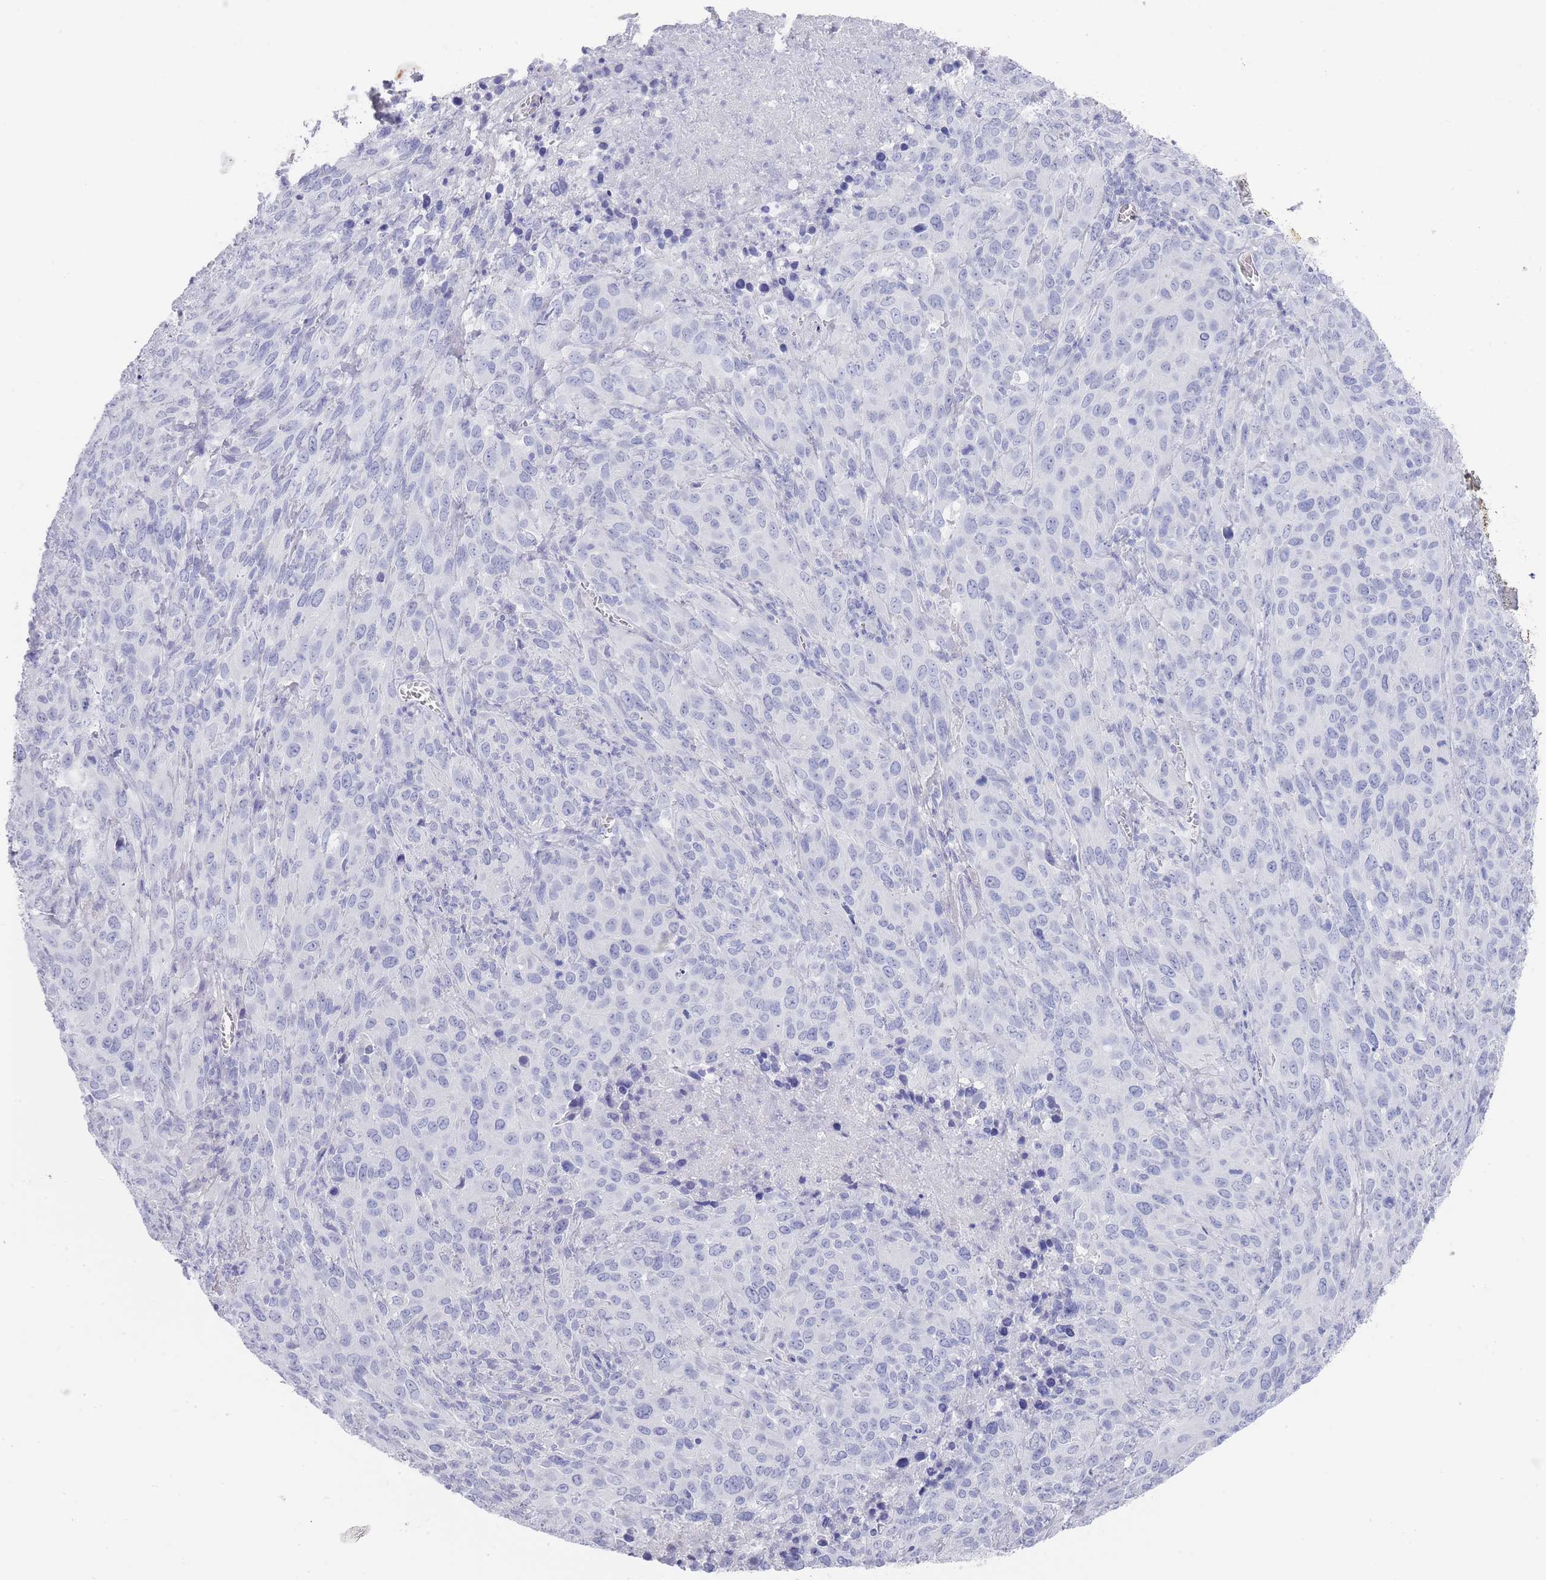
{"staining": {"intensity": "negative", "quantity": "none", "location": "none"}, "tissue": "cervical cancer", "cell_type": "Tumor cells", "image_type": "cancer", "snomed": [{"axis": "morphology", "description": "Squamous cell carcinoma, NOS"}, {"axis": "topography", "description": "Cervix"}], "caption": "A high-resolution image shows IHC staining of cervical cancer (squamous cell carcinoma), which reveals no significant expression in tumor cells.", "gene": "RAB2B", "patient": {"sex": "female", "age": 51}}